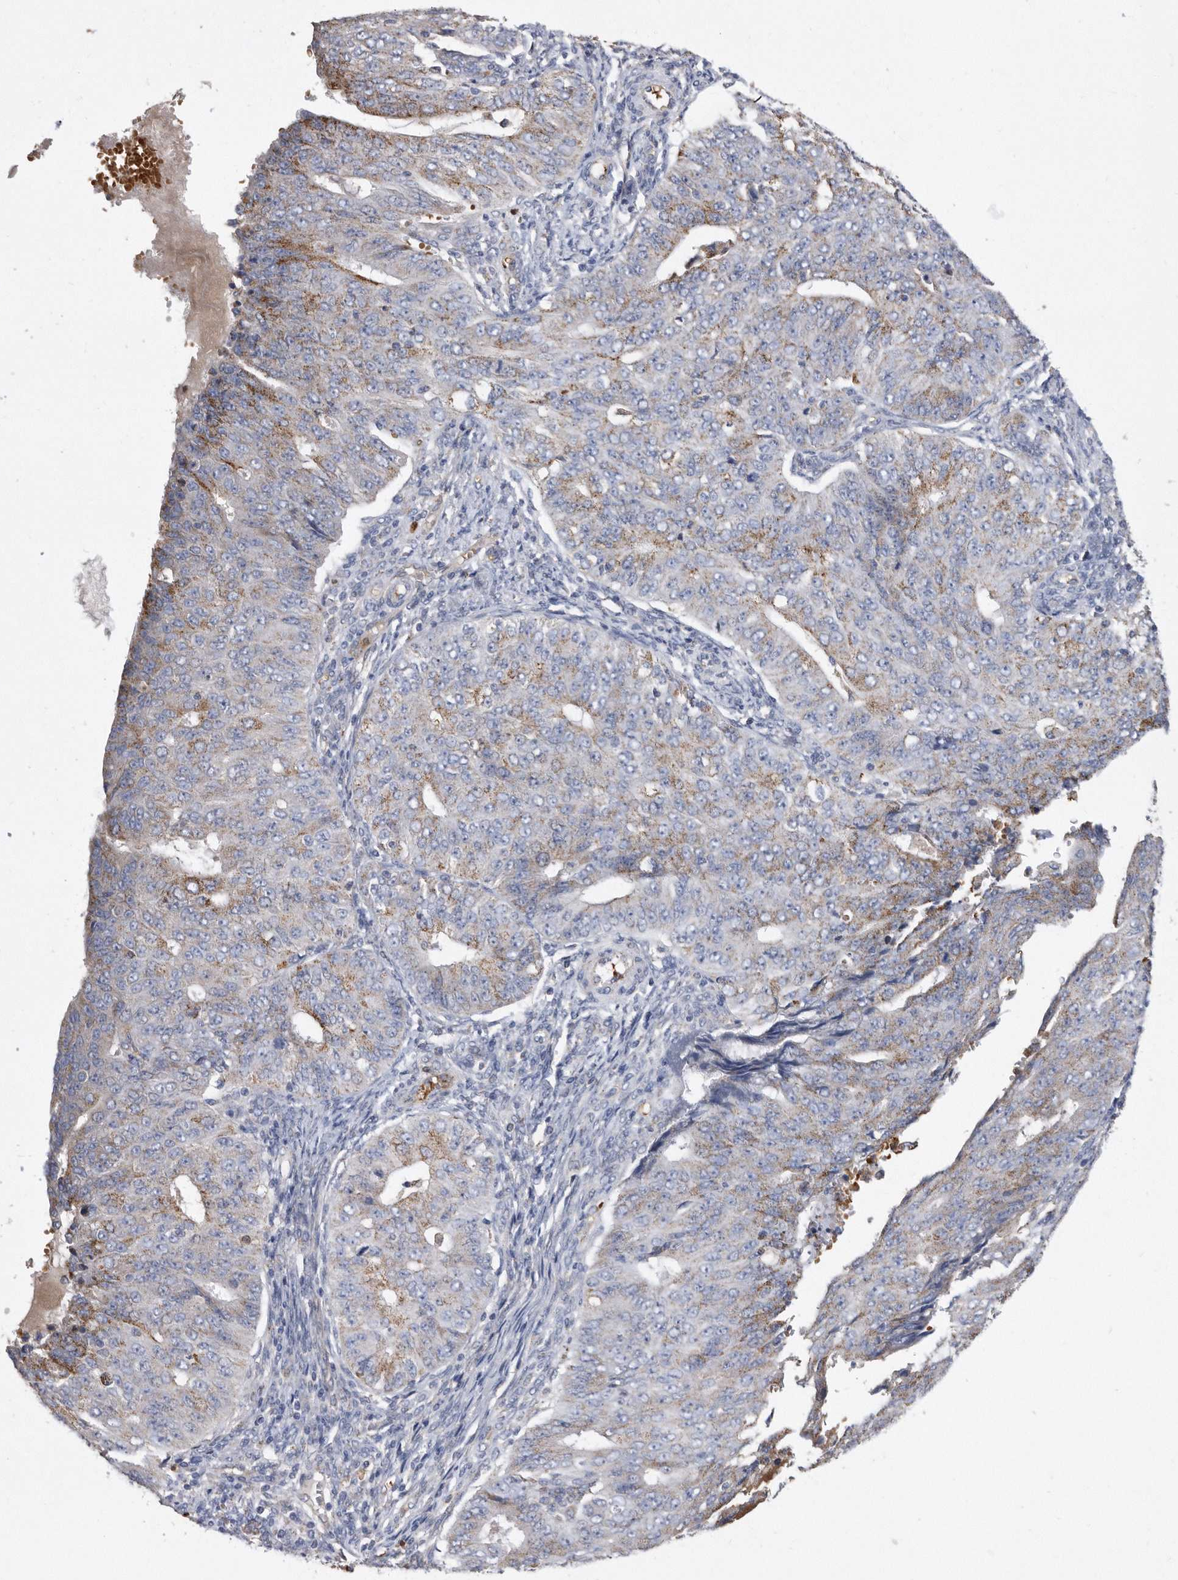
{"staining": {"intensity": "moderate", "quantity": "25%-75%", "location": "cytoplasmic/membranous"}, "tissue": "endometrial cancer", "cell_type": "Tumor cells", "image_type": "cancer", "snomed": [{"axis": "morphology", "description": "Adenocarcinoma, NOS"}, {"axis": "topography", "description": "Endometrium"}], "caption": "A brown stain highlights moderate cytoplasmic/membranous staining of a protein in adenocarcinoma (endometrial) tumor cells.", "gene": "CRISPLD2", "patient": {"sex": "female", "age": 32}}